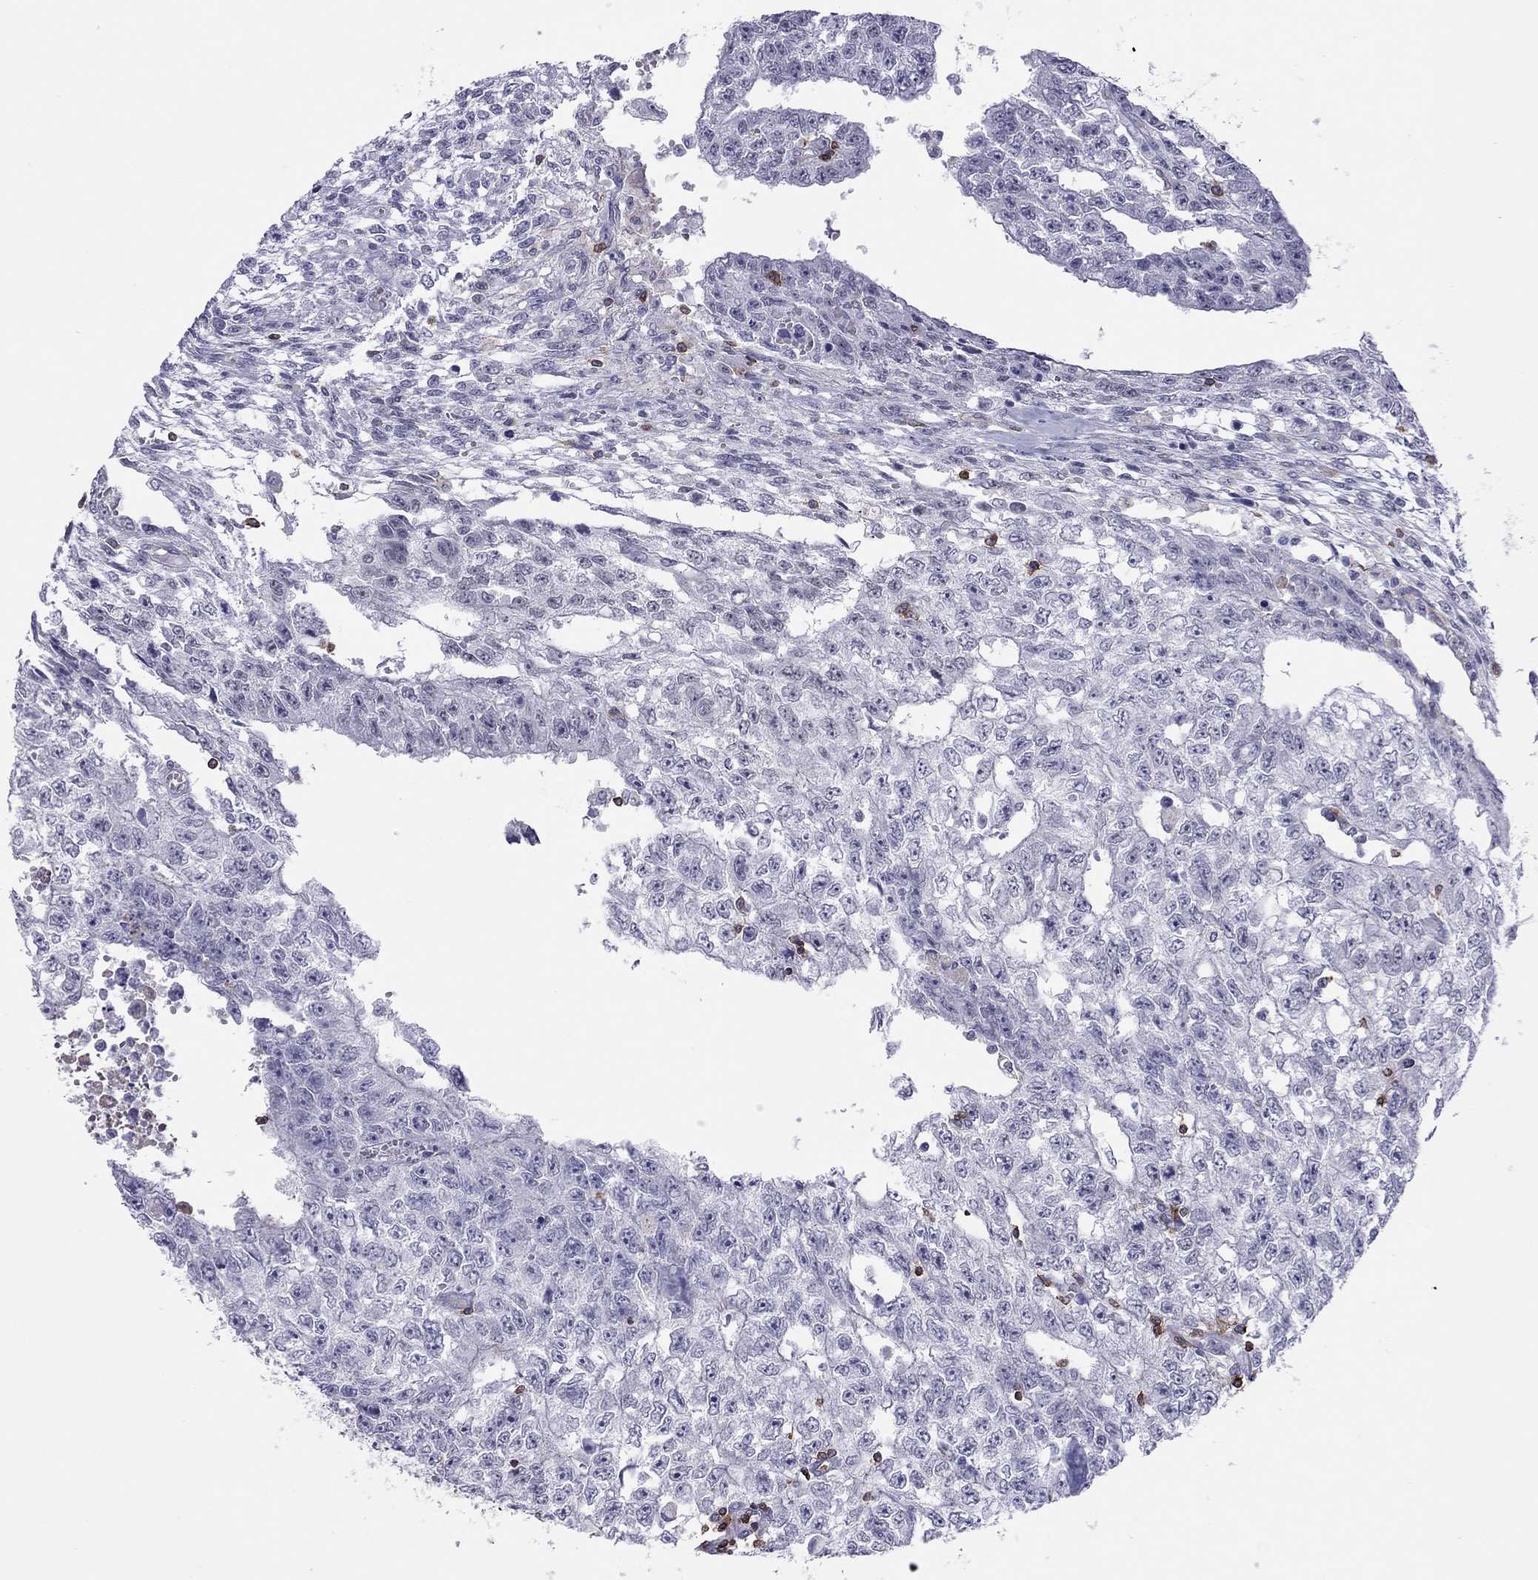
{"staining": {"intensity": "negative", "quantity": "none", "location": "none"}, "tissue": "testis cancer", "cell_type": "Tumor cells", "image_type": "cancer", "snomed": [{"axis": "morphology", "description": "Carcinoma, Embryonal, NOS"}, {"axis": "morphology", "description": "Teratoma, malignant, NOS"}, {"axis": "topography", "description": "Testis"}], "caption": "Image shows no protein positivity in tumor cells of embryonal carcinoma (testis) tissue.", "gene": "MND1", "patient": {"sex": "male", "age": 24}}